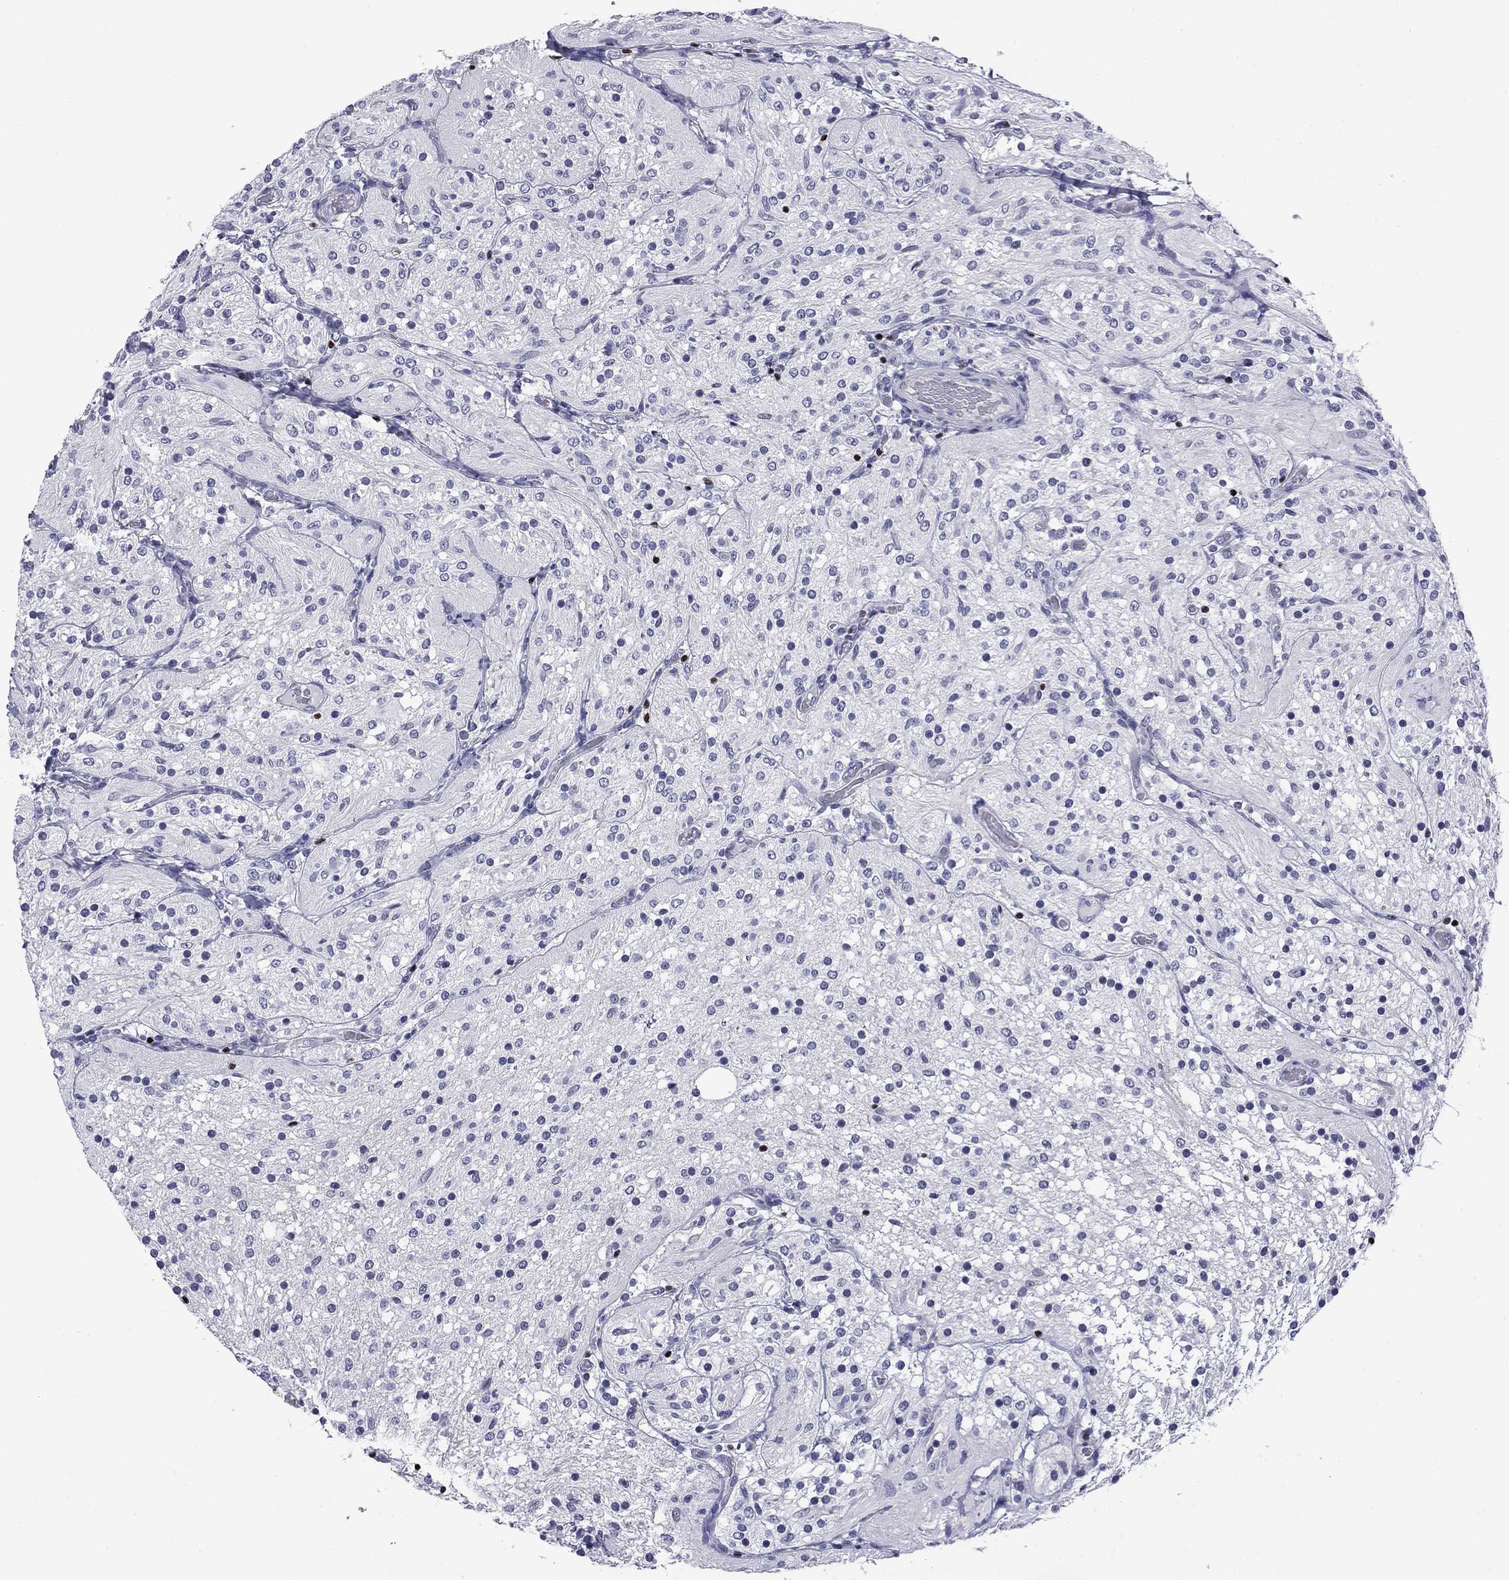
{"staining": {"intensity": "negative", "quantity": "none", "location": "none"}, "tissue": "glioma", "cell_type": "Tumor cells", "image_type": "cancer", "snomed": [{"axis": "morphology", "description": "Glioma, malignant, Low grade"}, {"axis": "topography", "description": "Brain"}], "caption": "Immunohistochemistry (IHC) image of glioma stained for a protein (brown), which displays no expression in tumor cells.", "gene": "IKZF3", "patient": {"sex": "male", "age": 3}}